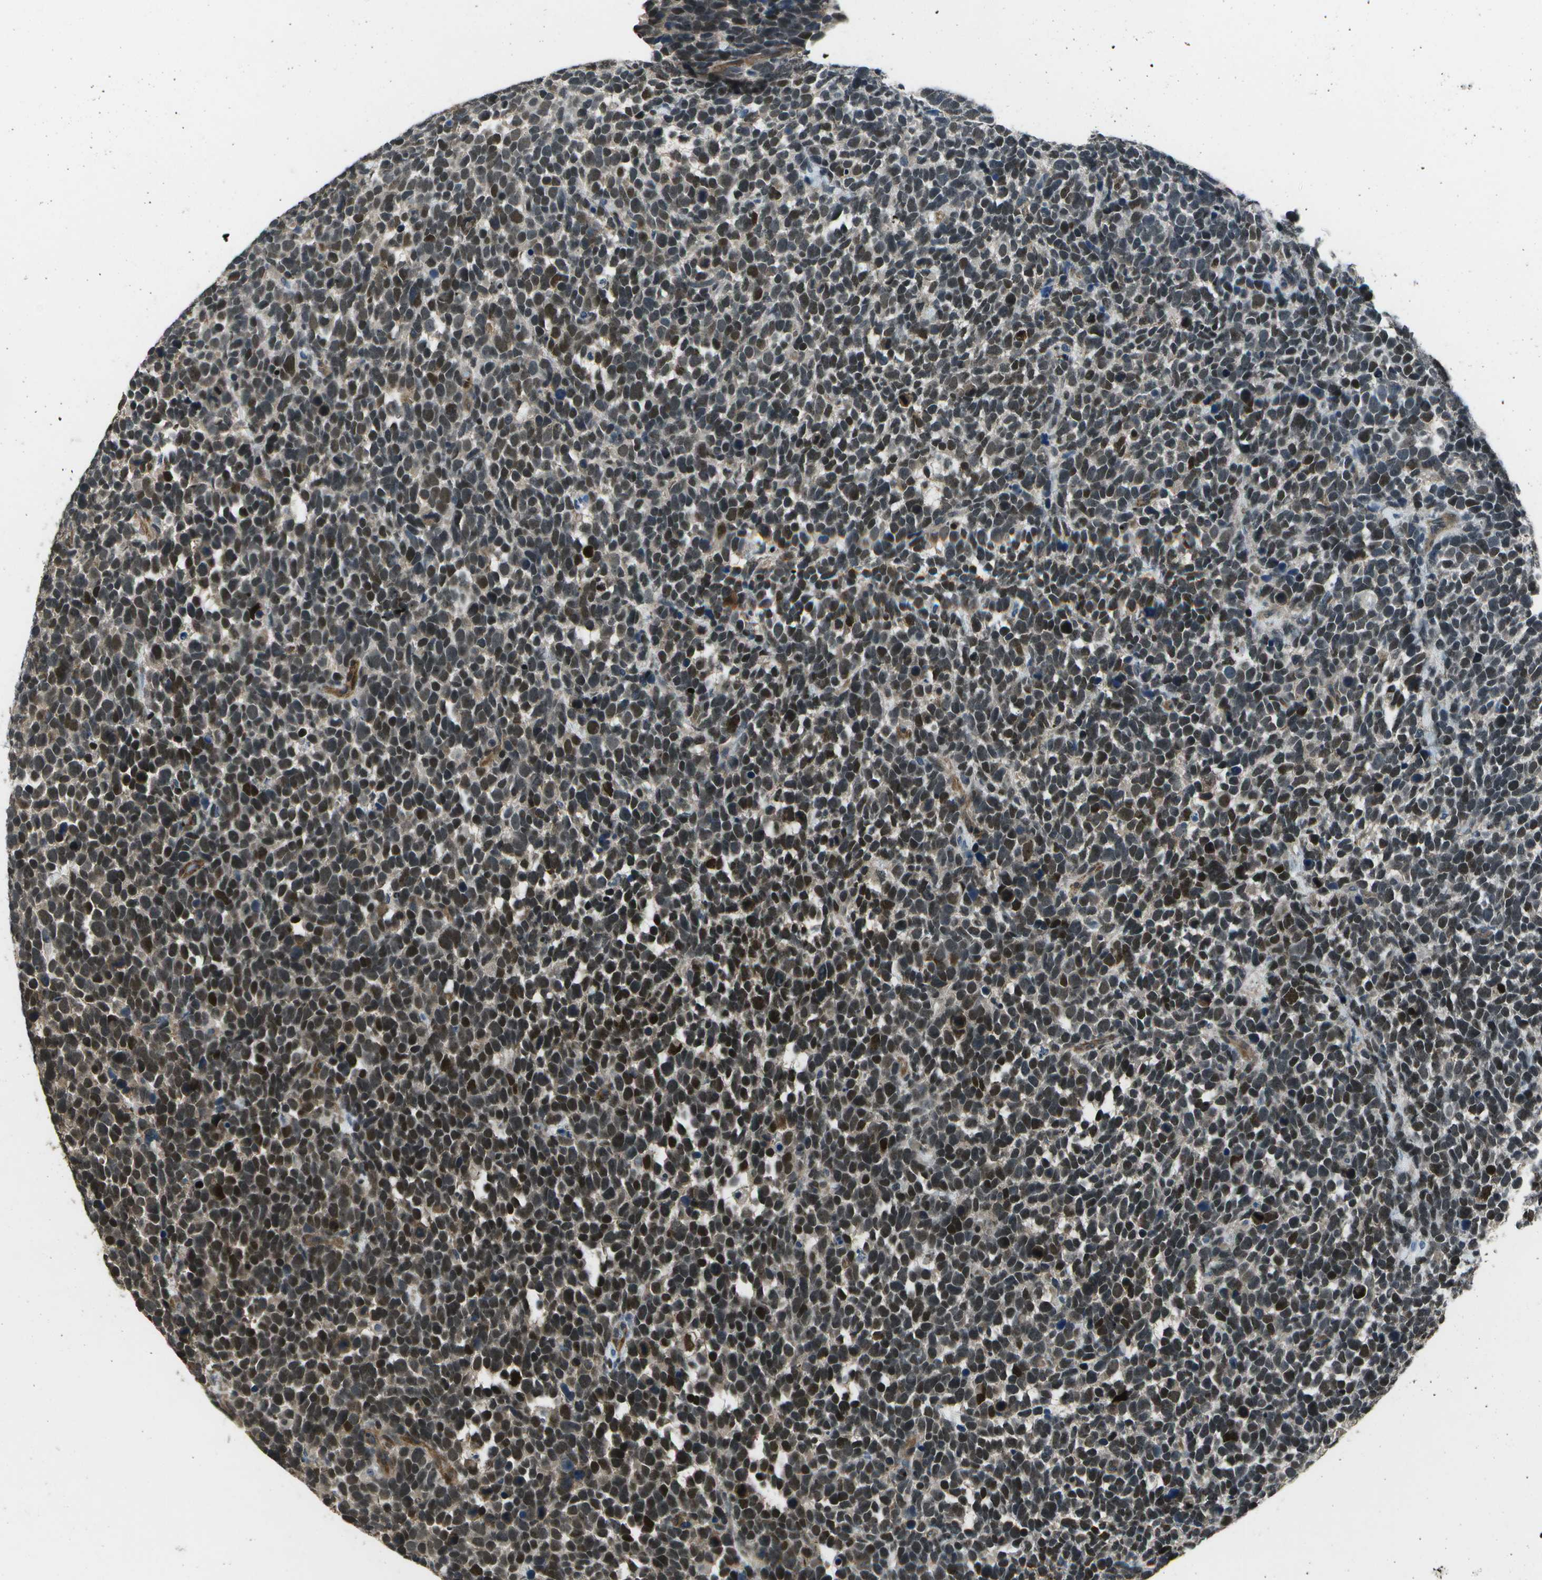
{"staining": {"intensity": "strong", "quantity": ">75%", "location": "nuclear"}, "tissue": "urothelial cancer", "cell_type": "Tumor cells", "image_type": "cancer", "snomed": [{"axis": "morphology", "description": "Urothelial carcinoma, High grade"}, {"axis": "topography", "description": "Urinary bladder"}], "caption": "This is a micrograph of IHC staining of urothelial cancer, which shows strong expression in the nuclear of tumor cells.", "gene": "PDLIM1", "patient": {"sex": "female", "age": 82}}